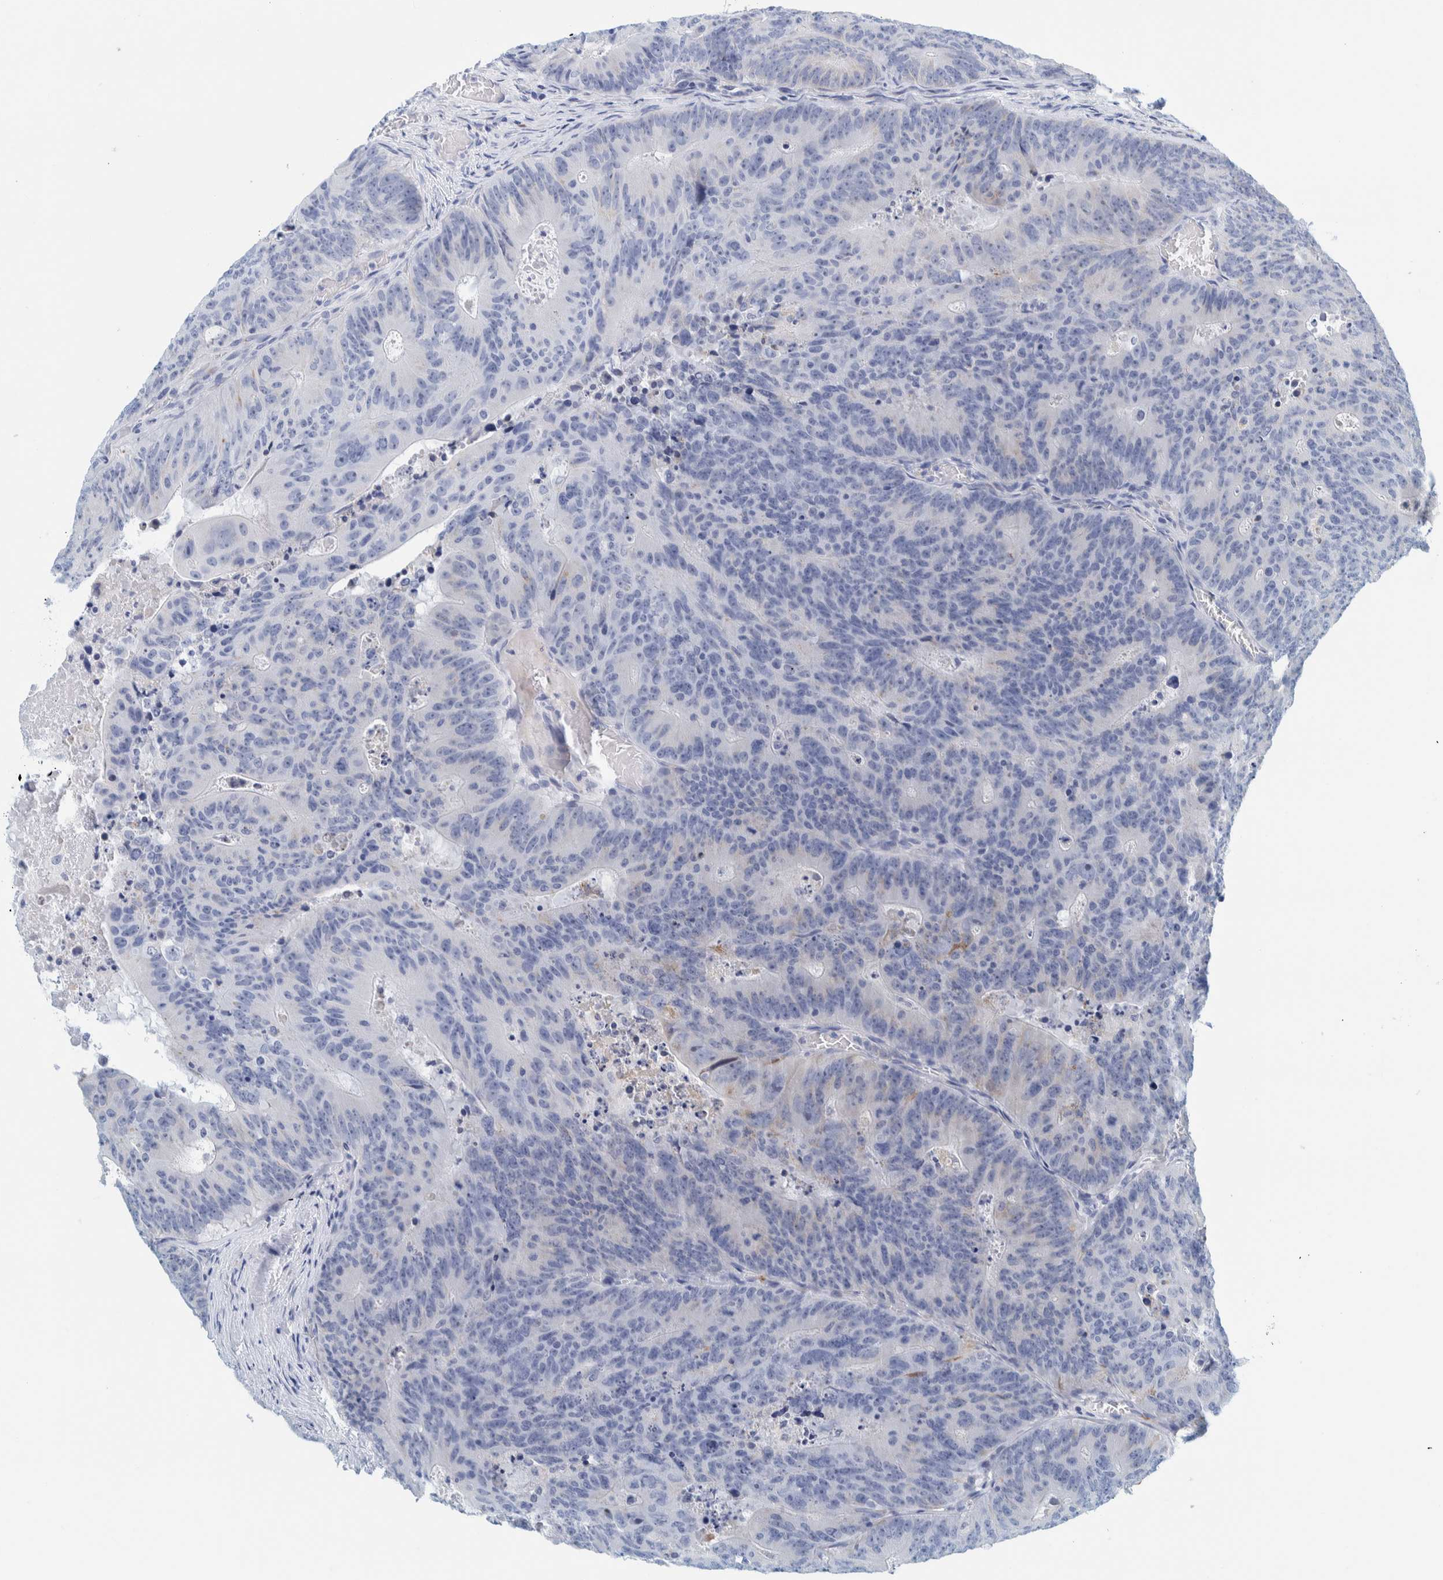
{"staining": {"intensity": "negative", "quantity": "none", "location": "none"}, "tissue": "colorectal cancer", "cell_type": "Tumor cells", "image_type": "cancer", "snomed": [{"axis": "morphology", "description": "Adenocarcinoma, NOS"}, {"axis": "topography", "description": "Colon"}], "caption": "IHC image of neoplastic tissue: colorectal cancer (adenocarcinoma) stained with DAB (3,3'-diaminobenzidine) demonstrates no significant protein staining in tumor cells. (DAB immunohistochemistry with hematoxylin counter stain).", "gene": "MOG", "patient": {"sex": "male", "age": 87}}